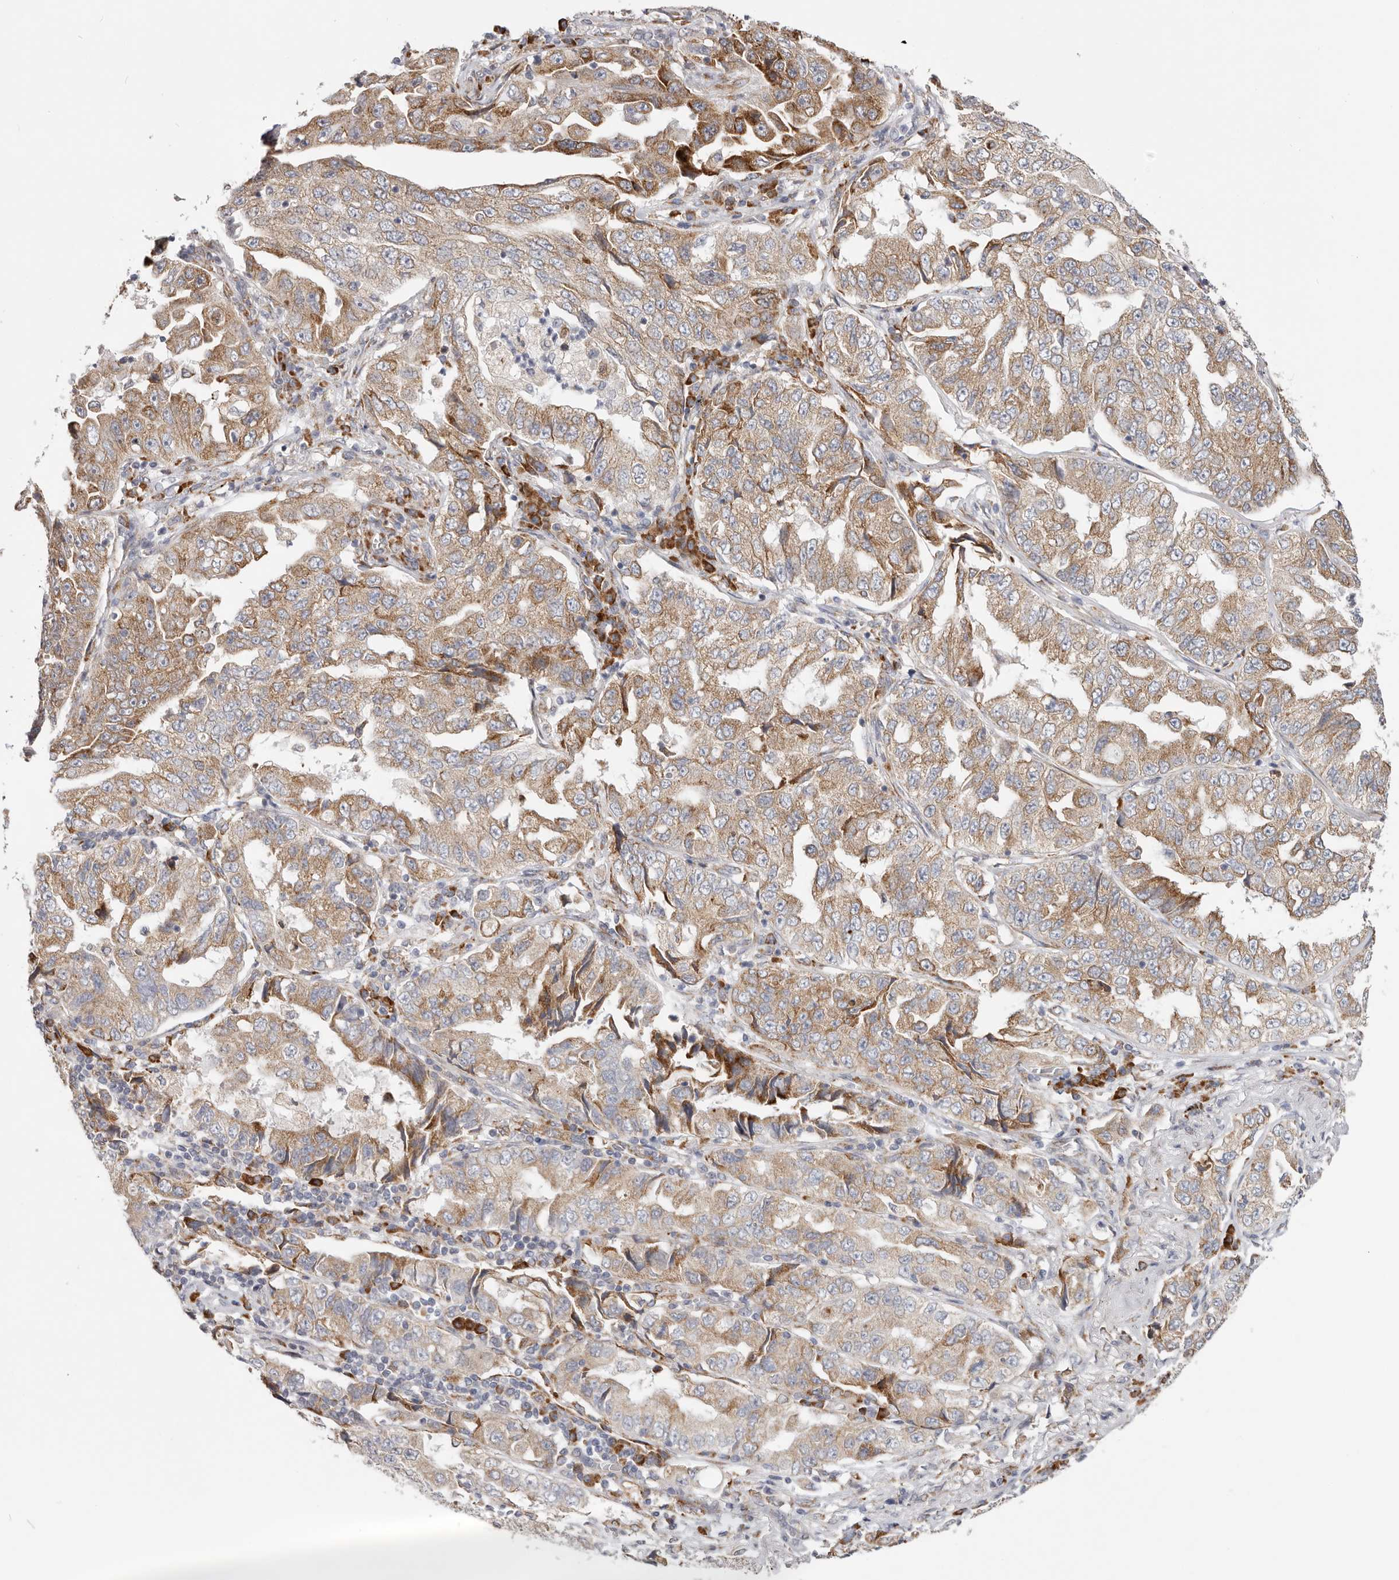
{"staining": {"intensity": "moderate", "quantity": ">75%", "location": "cytoplasmic/membranous"}, "tissue": "lung cancer", "cell_type": "Tumor cells", "image_type": "cancer", "snomed": [{"axis": "morphology", "description": "Adenocarcinoma, NOS"}, {"axis": "topography", "description": "Lung"}], "caption": "This micrograph exhibits IHC staining of human lung cancer, with medium moderate cytoplasmic/membranous expression in approximately >75% of tumor cells.", "gene": "IL32", "patient": {"sex": "female", "age": 51}}